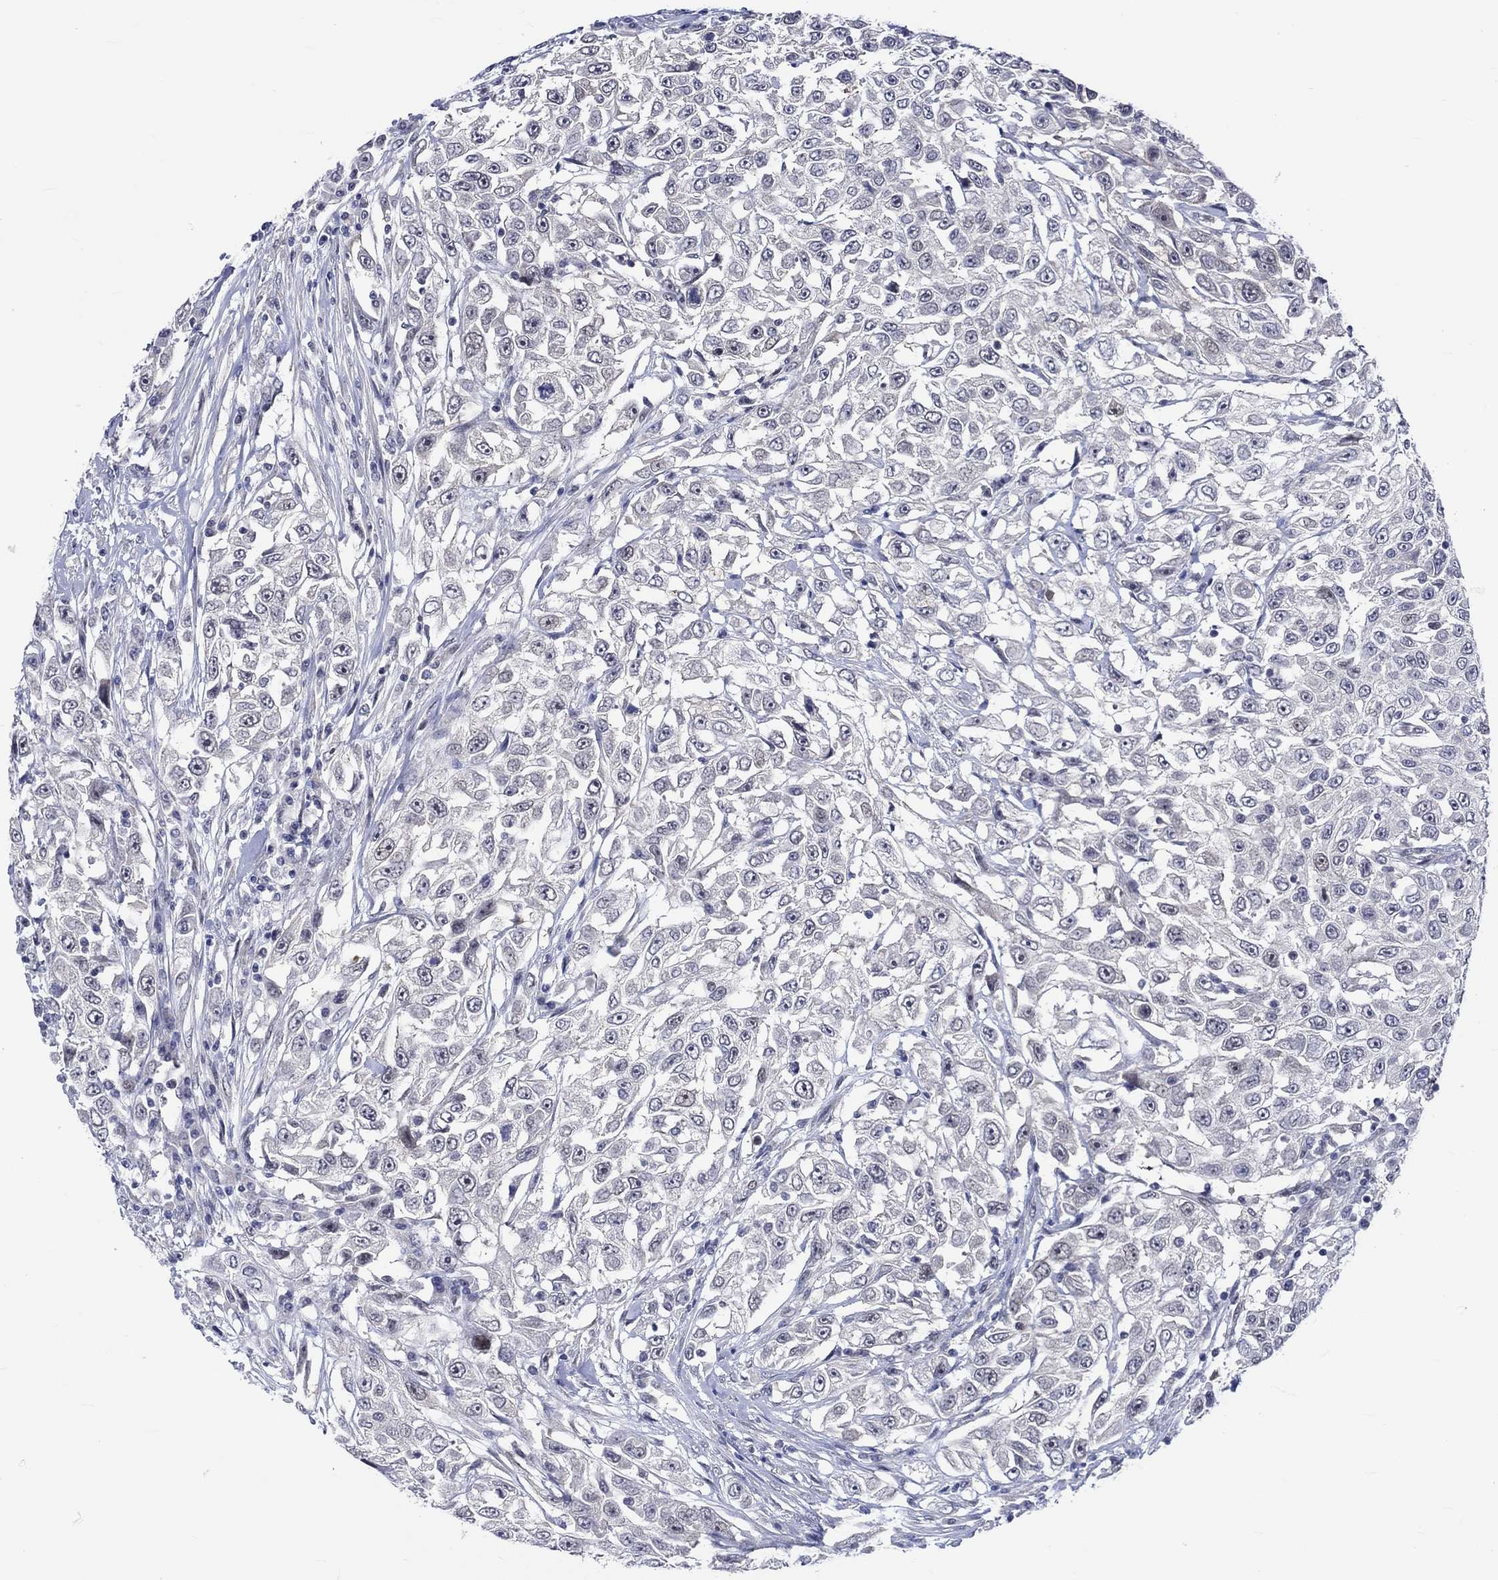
{"staining": {"intensity": "negative", "quantity": "none", "location": "none"}, "tissue": "urothelial cancer", "cell_type": "Tumor cells", "image_type": "cancer", "snomed": [{"axis": "morphology", "description": "Urothelial carcinoma, High grade"}, {"axis": "topography", "description": "Urinary bladder"}], "caption": "DAB immunohistochemical staining of human urothelial cancer reveals no significant staining in tumor cells.", "gene": "E2F8", "patient": {"sex": "female", "age": 56}}